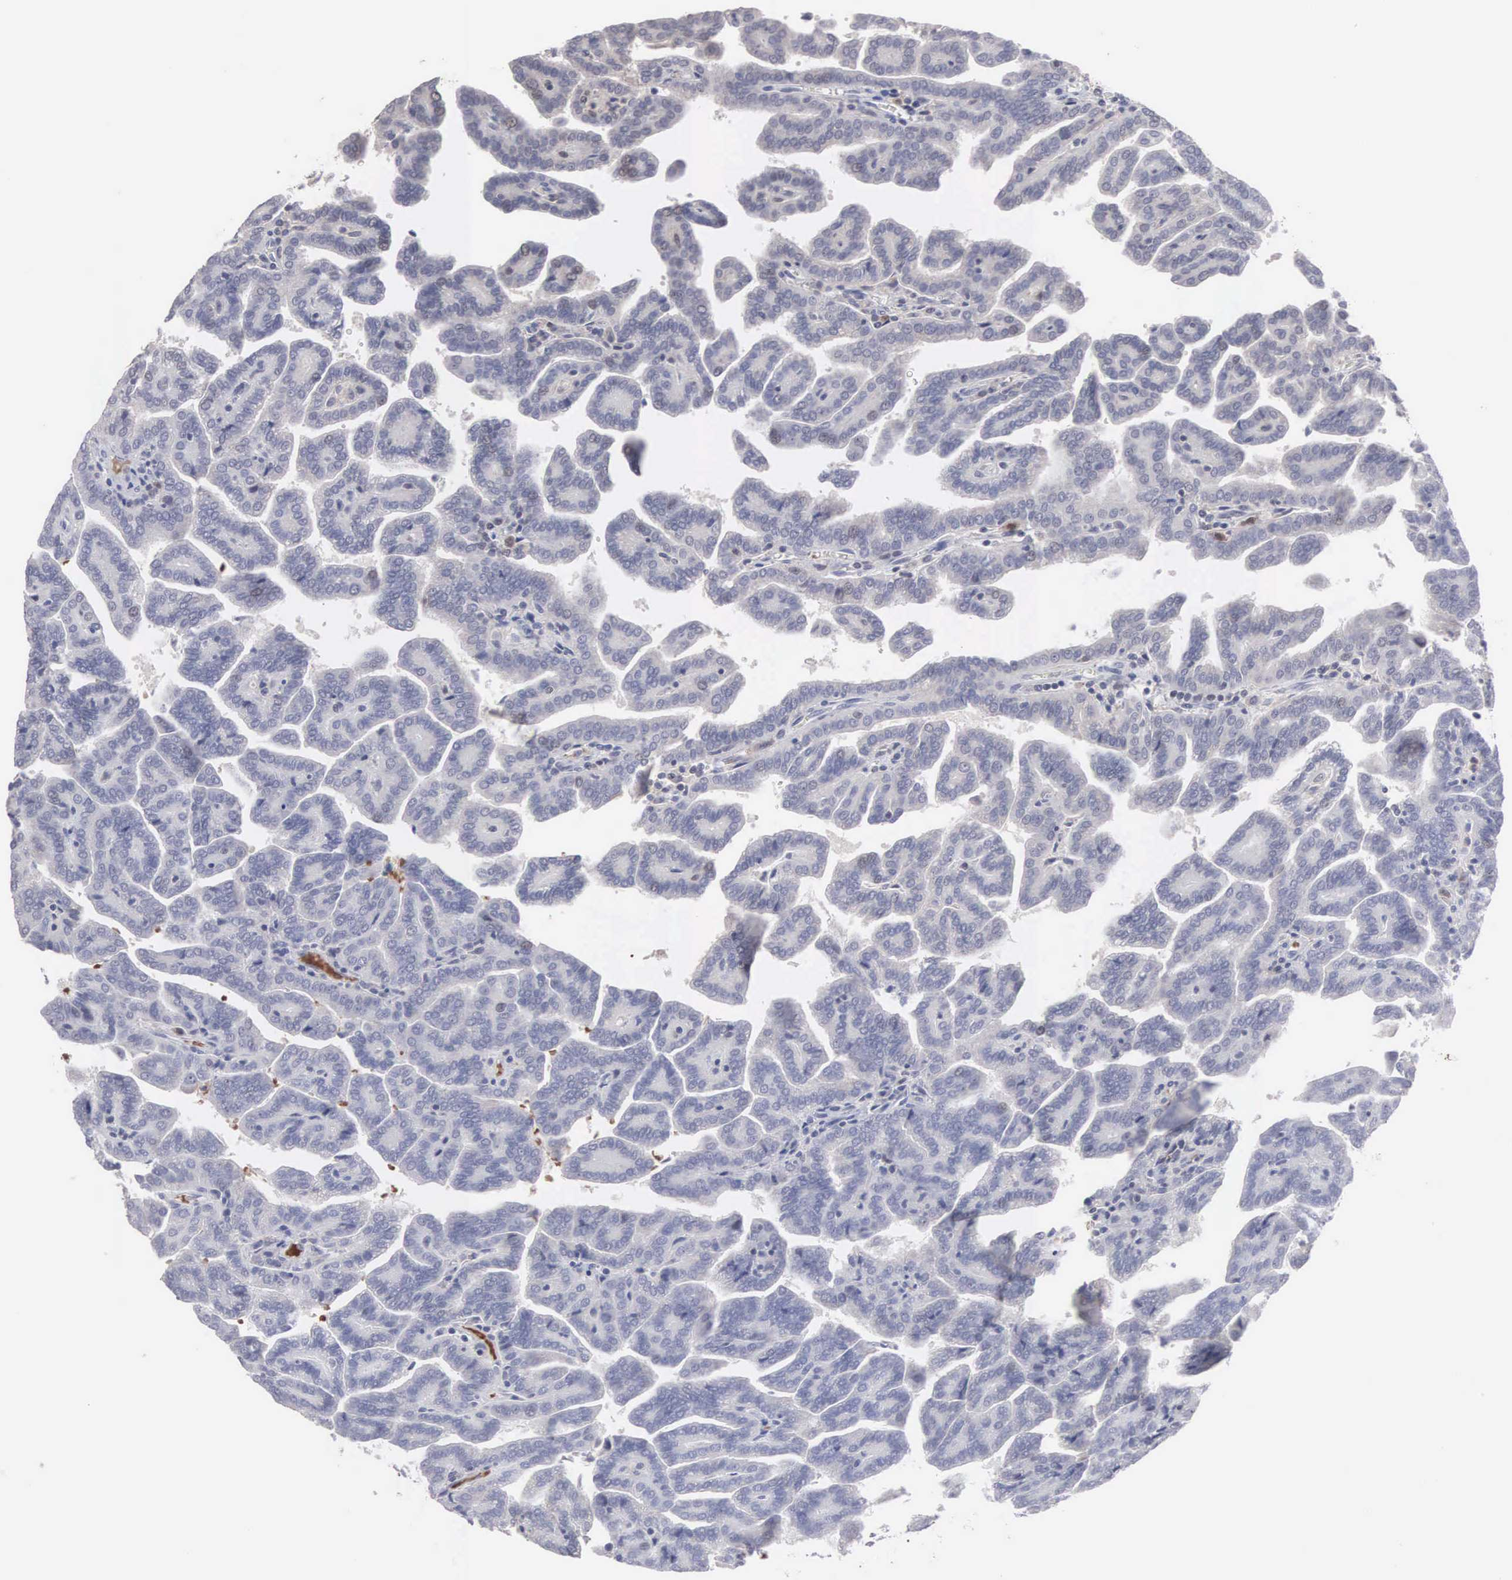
{"staining": {"intensity": "negative", "quantity": "none", "location": "none"}, "tissue": "renal cancer", "cell_type": "Tumor cells", "image_type": "cancer", "snomed": [{"axis": "morphology", "description": "Adenocarcinoma, NOS"}, {"axis": "topography", "description": "Kidney"}], "caption": "Protein analysis of adenocarcinoma (renal) shows no significant staining in tumor cells.", "gene": "ACOT4", "patient": {"sex": "male", "age": 61}}